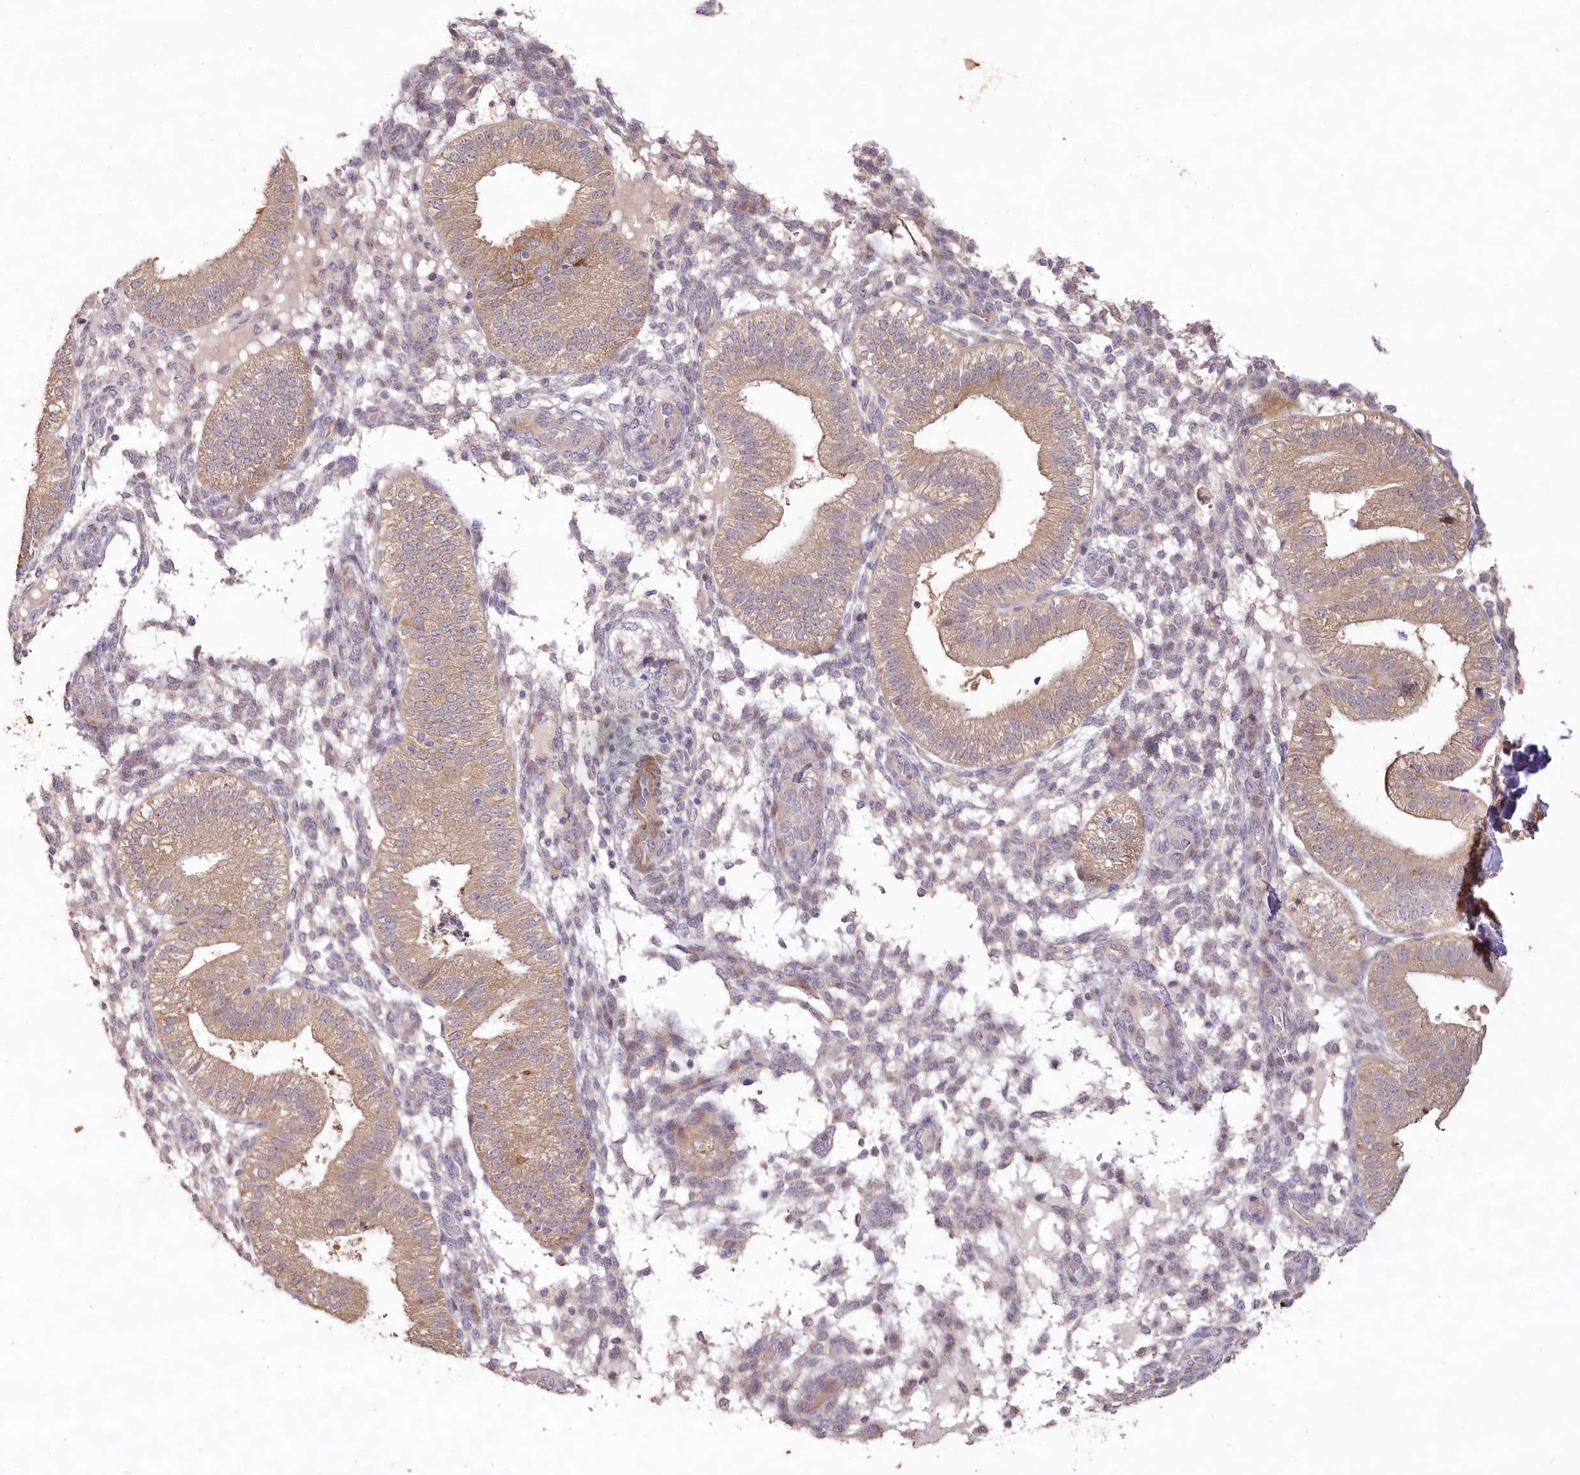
{"staining": {"intensity": "weak", "quantity": "<25%", "location": "cytoplasmic/membranous"}, "tissue": "endometrium", "cell_type": "Cells in endometrial stroma", "image_type": "normal", "snomed": [{"axis": "morphology", "description": "Normal tissue, NOS"}, {"axis": "topography", "description": "Endometrium"}], "caption": "This is an immunohistochemistry (IHC) histopathology image of unremarkable human endometrium. There is no staining in cells in endometrial stroma.", "gene": "IRAK1BP1", "patient": {"sex": "female", "age": 39}}